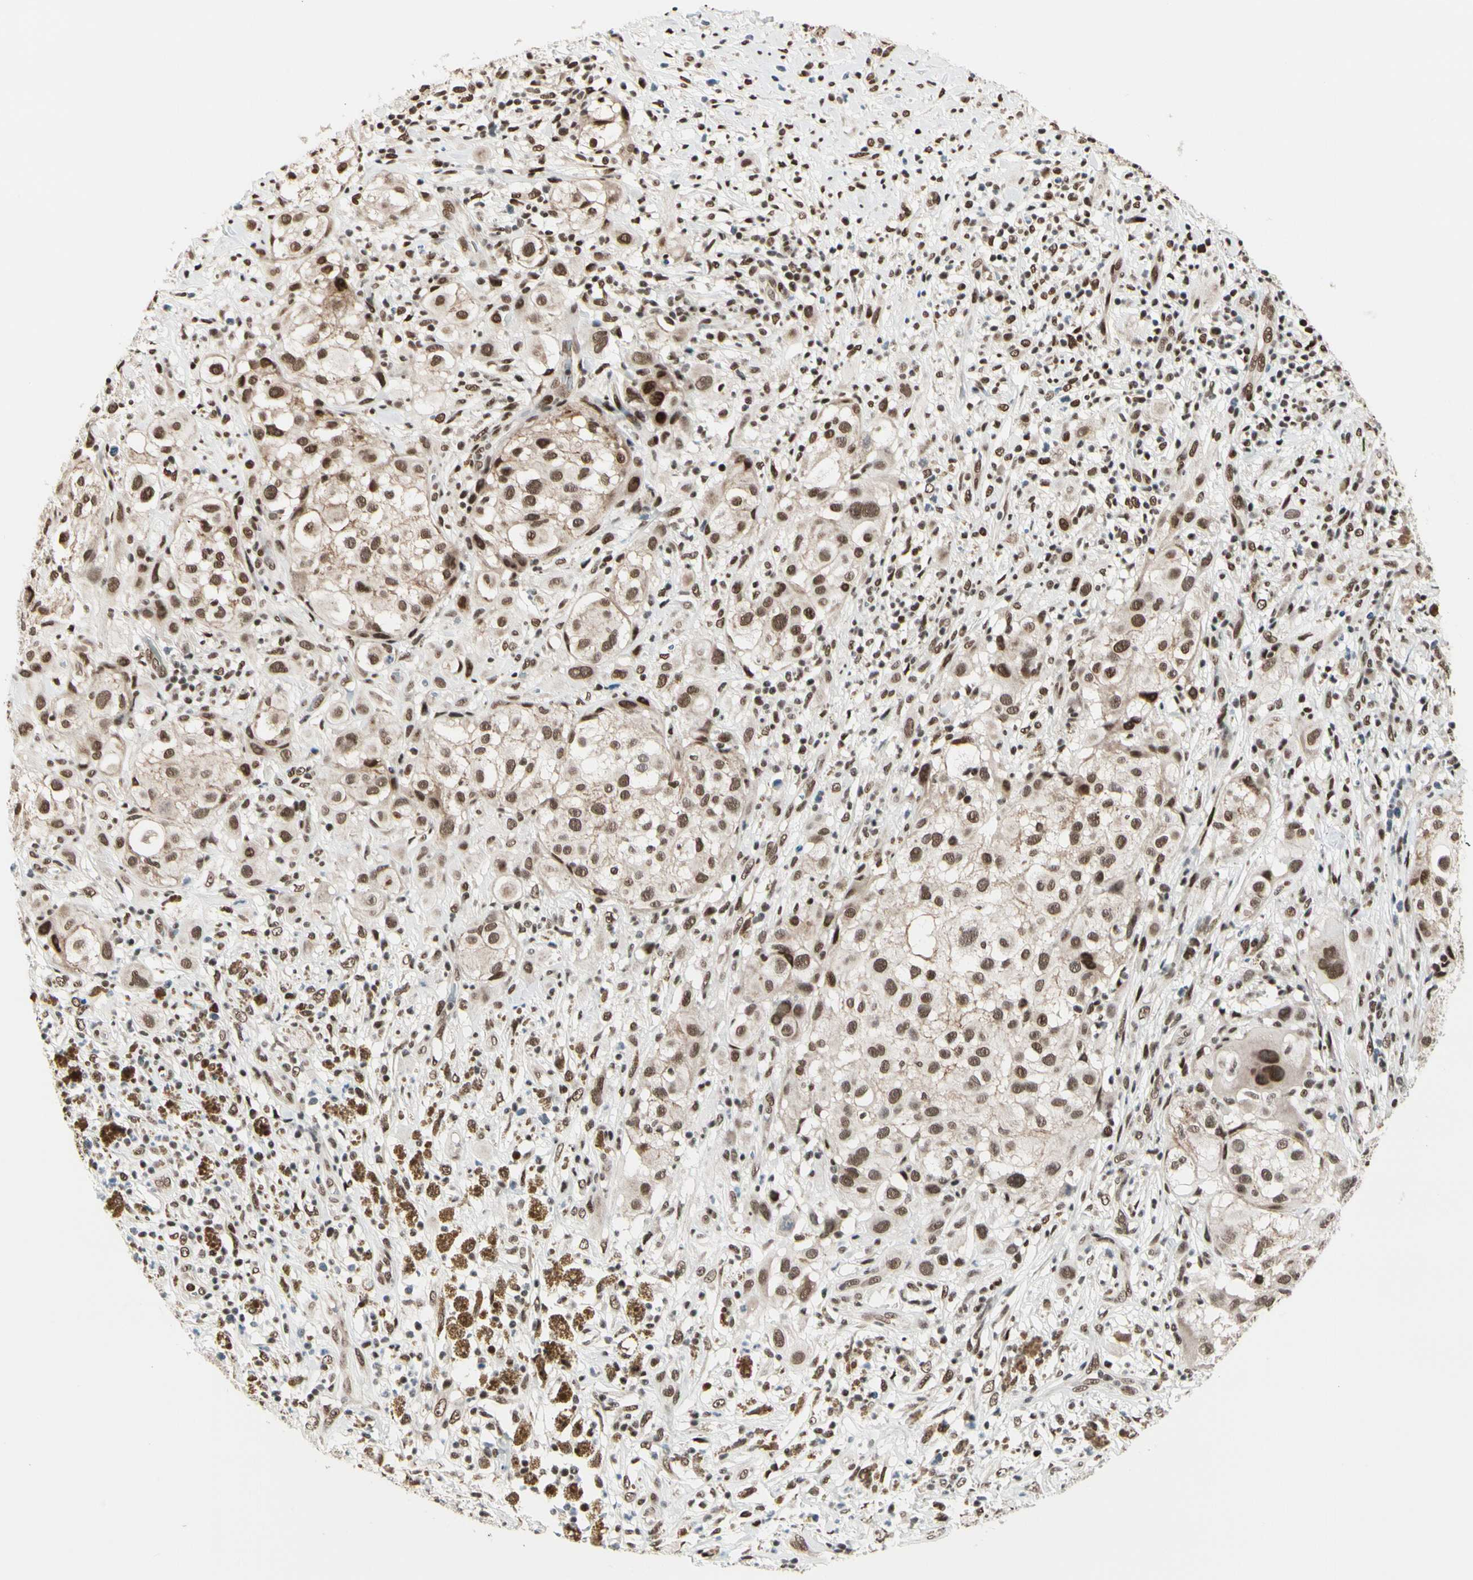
{"staining": {"intensity": "moderate", "quantity": ">75%", "location": "cytoplasmic/membranous,nuclear"}, "tissue": "melanoma", "cell_type": "Tumor cells", "image_type": "cancer", "snomed": [{"axis": "morphology", "description": "Necrosis, NOS"}, {"axis": "morphology", "description": "Malignant melanoma, NOS"}, {"axis": "topography", "description": "Skin"}], "caption": "Protein staining displays moderate cytoplasmic/membranous and nuclear staining in about >75% of tumor cells in melanoma.", "gene": "CHAMP1", "patient": {"sex": "female", "age": 87}}